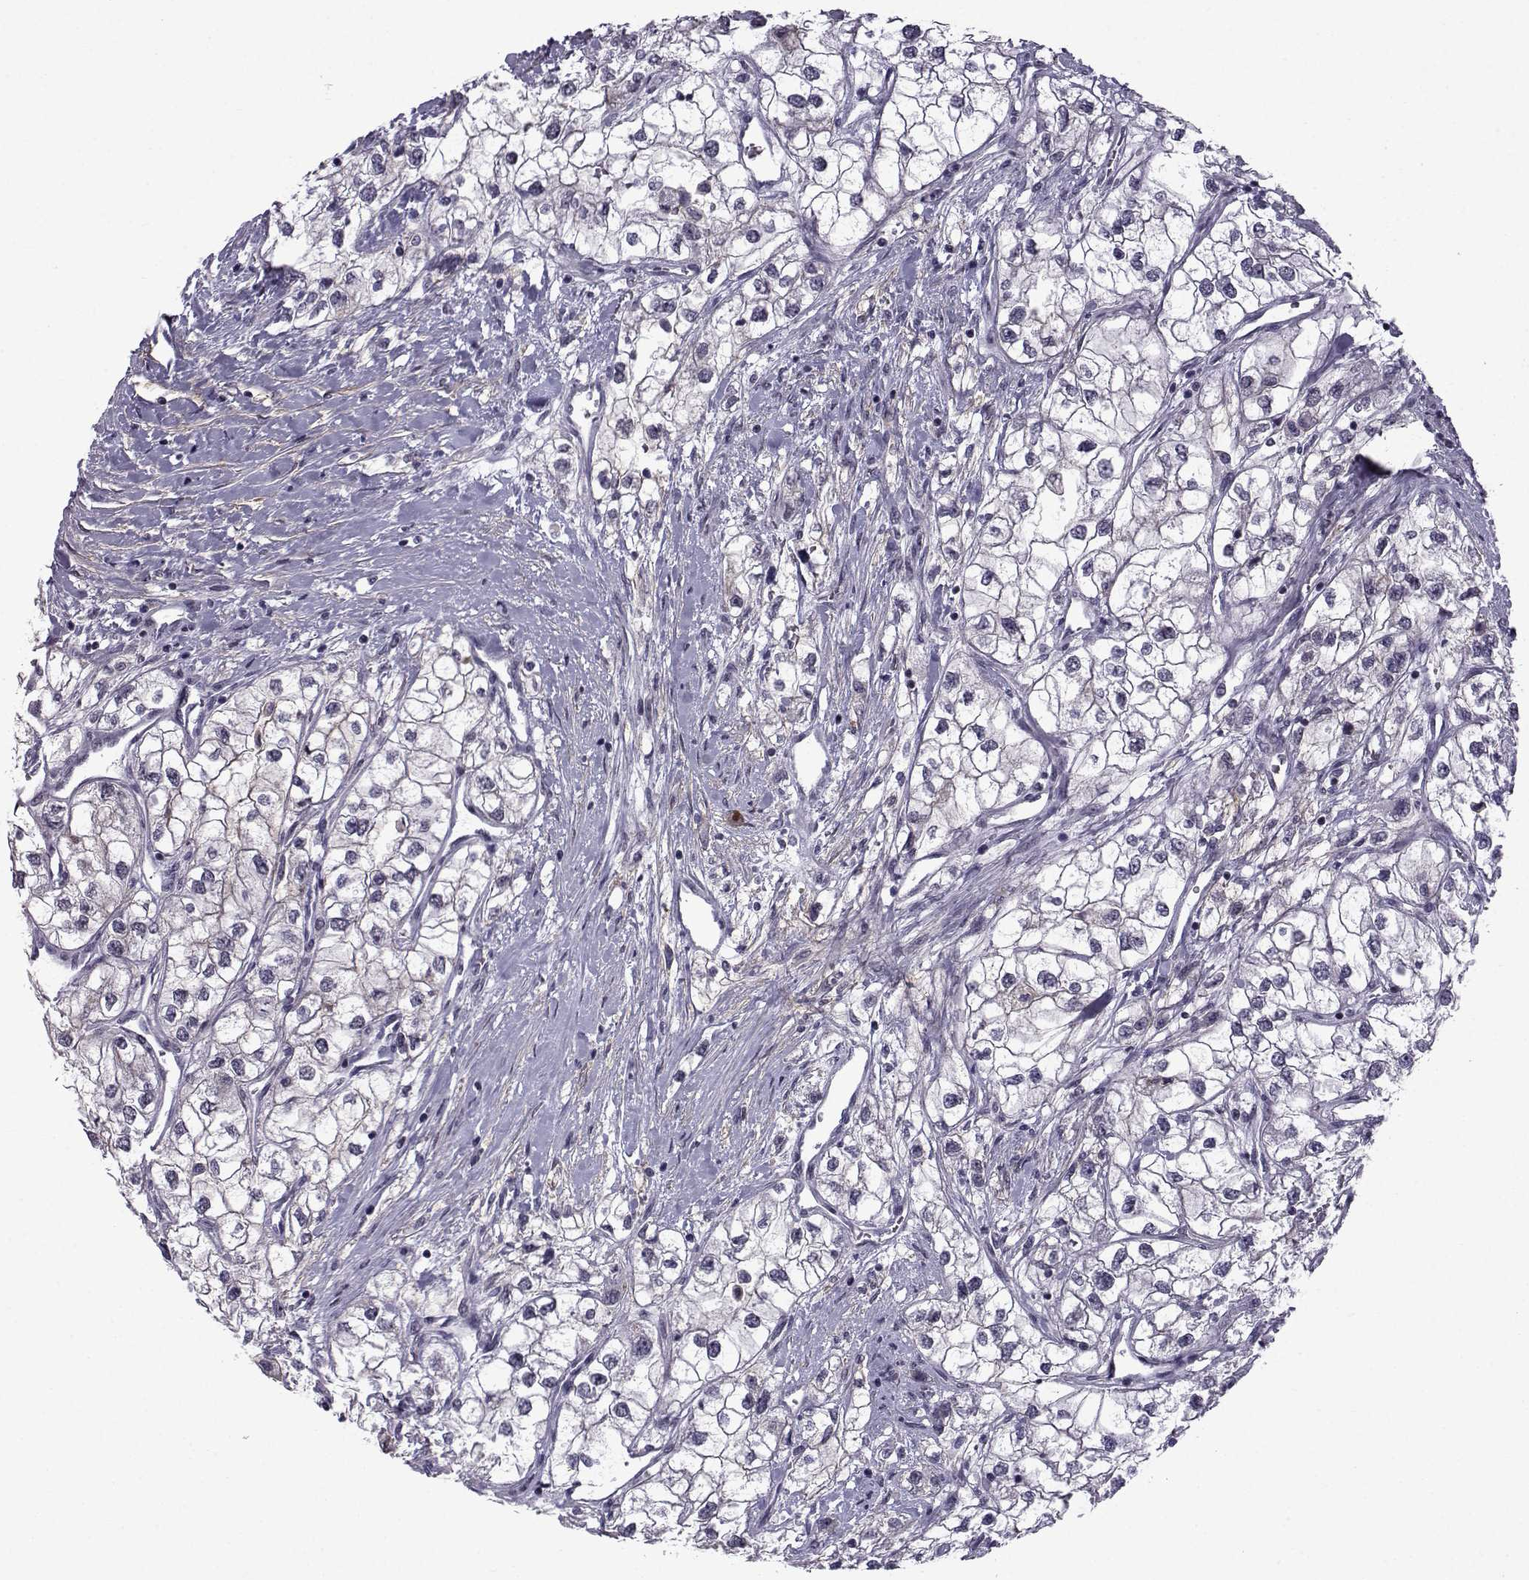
{"staining": {"intensity": "negative", "quantity": "none", "location": "none"}, "tissue": "renal cancer", "cell_type": "Tumor cells", "image_type": "cancer", "snomed": [{"axis": "morphology", "description": "Adenocarcinoma, NOS"}, {"axis": "topography", "description": "Kidney"}], "caption": "This is an immunohistochemistry photomicrograph of renal cancer. There is no positivity in tumor cells.", "gene": "RBM24", "patient": {"sex": "male", "age": 59}}